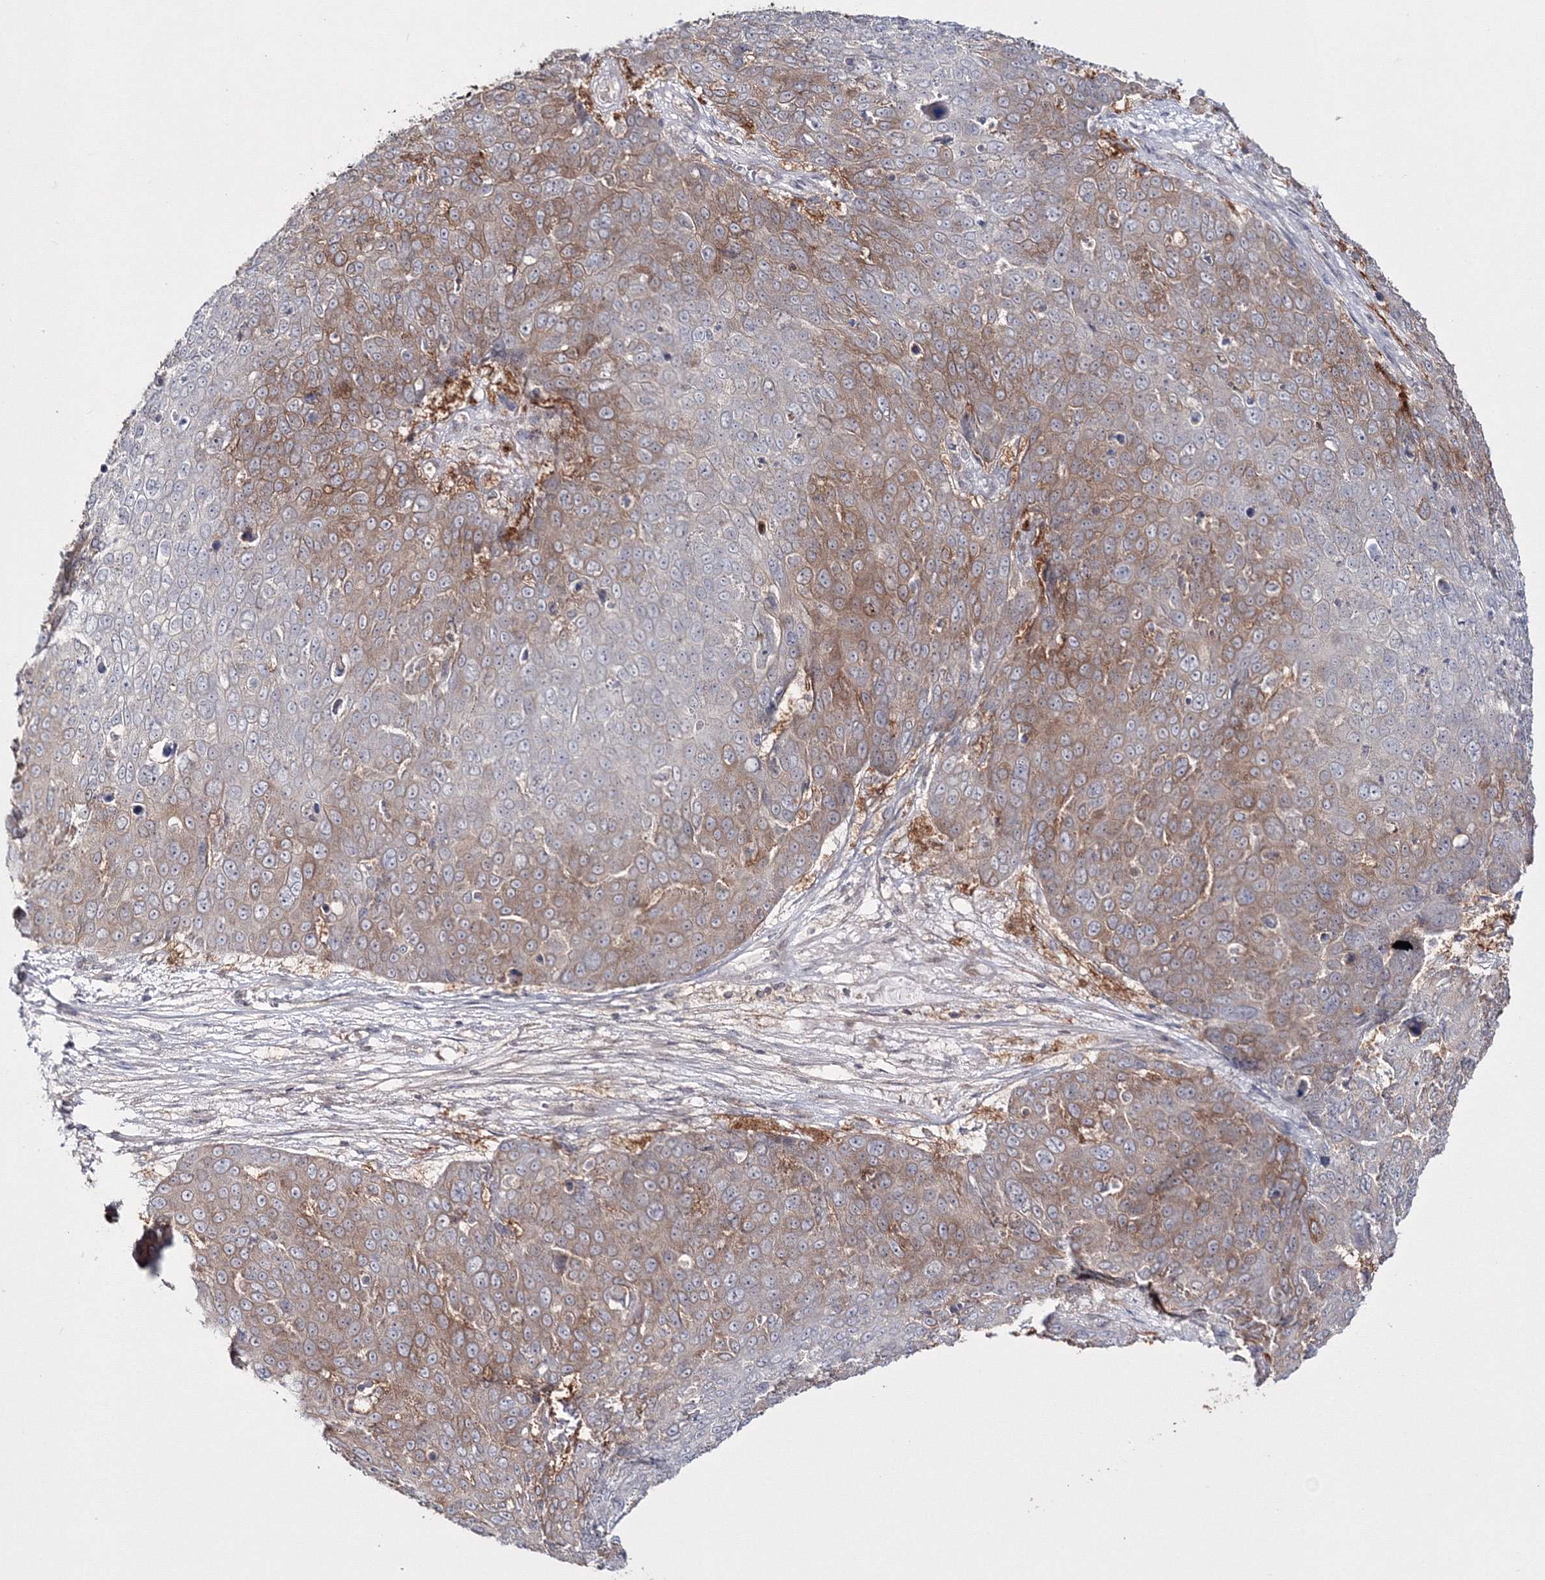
{"staining": {"intensity": "moderate", "quantity": "25%-75%", "location": "cytoplasmic/membranous"}, "tissue": "skin cancer", "cell_type": "Tumor cells", "image_type": "cancer", "snomed": [{"axis": "morphology", "description": "Squamous cell carcinoma, NOS"}, {"axis": "topography", "description": "Skin"}], "caption": "A brown stain shows moderate cytoplasmic/membranous positivity of a protein in skin squamous cell carcinoma tumor cells.", "gene": "IPMK", "patient": {"sex": "male", "age": 71}}